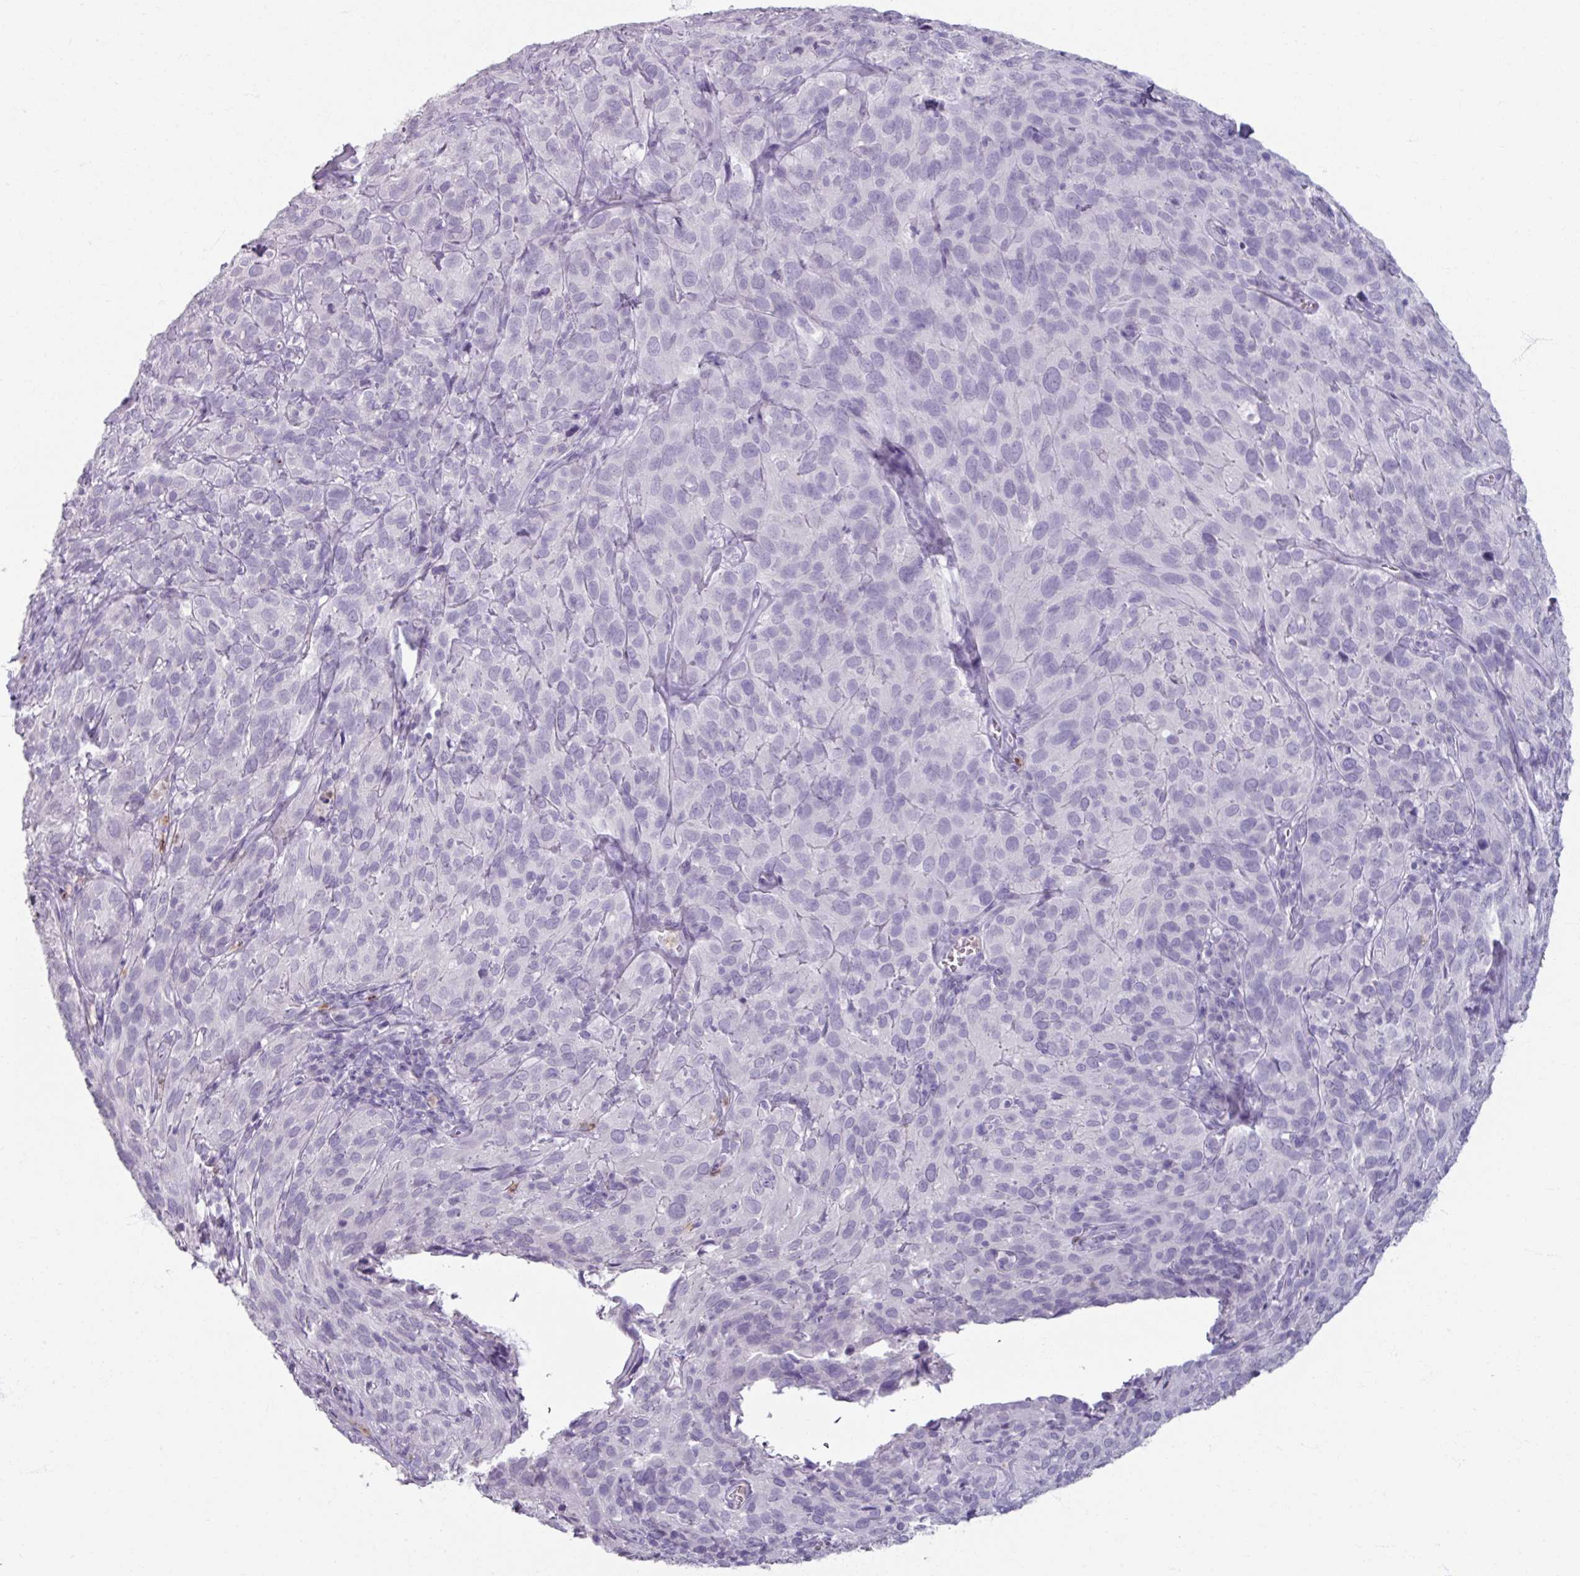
{"staining": {"intensity": "negative", "quantity": "none", "location": "none"}, "tissue": "cervical cancer", "cell_type": "Tumor cells", "image_type": "cancer", "snomed": [{"axis": "morphology", "description": "Squamous cell carcinoma, NOS"}, {"axis": "topography", "description": "Cervix"}], "caption": "Tumor cells show no significant expression in cervical cancer.", "gene": "ARG1", "patient": {"sex": "female", "age": 51}}